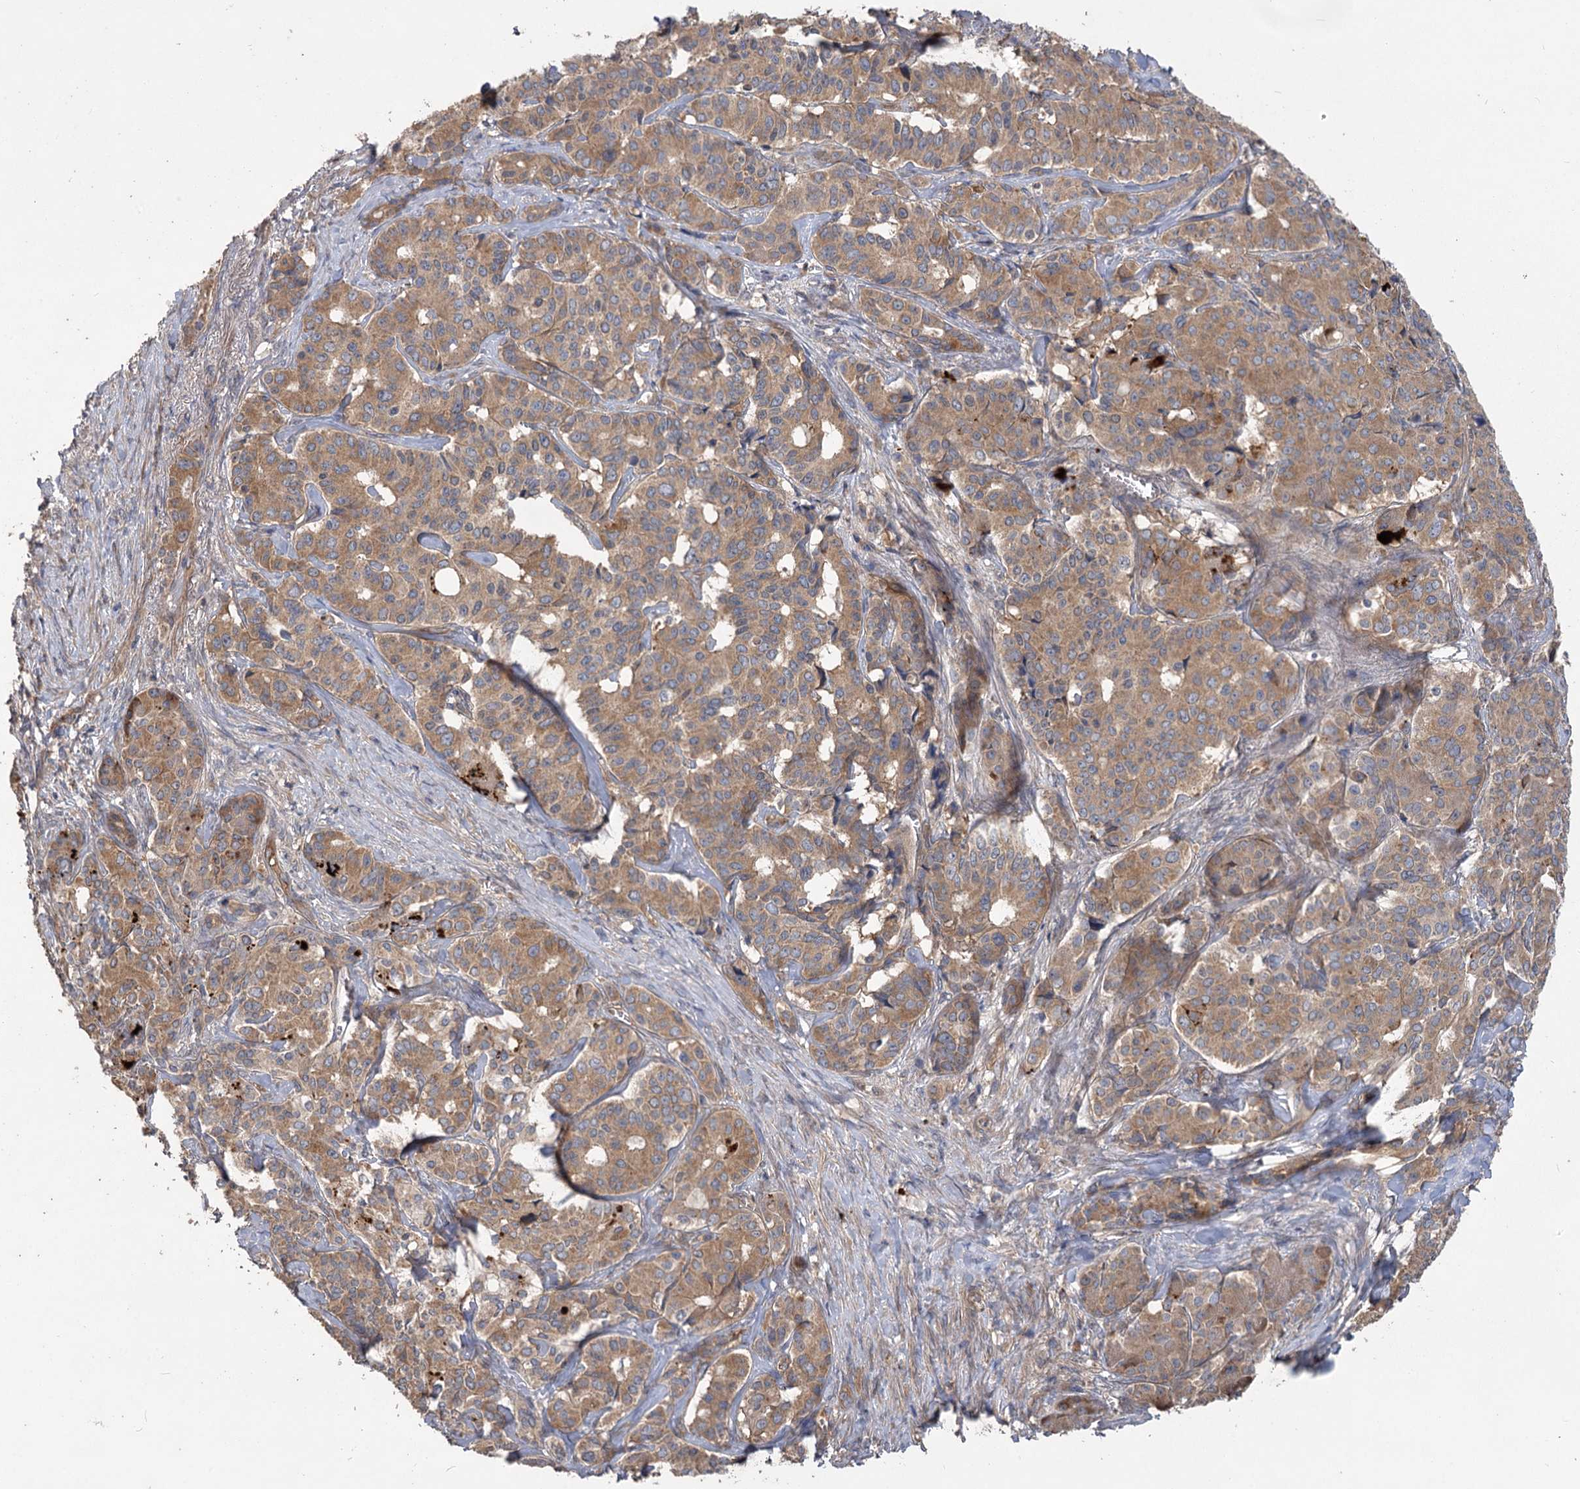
{"staining": {"intensity": "moderate", "quantity": ">75%", "location": "cytoplasmic/membranous"}, "tissue": "pancreatic cancer", "cell_type": "Tumor cells", "image_type": "cancer", "snomed": [{"axis": "morphology", "description": "Adenocarcinoma, NOS"}, {"axis": "topography", "description": "Pancreas"}], "caption": "The immunohistochemical stain labels moderate cytoplasmic/membranous expression in tumor cells of pancreatic adenocarcinoma tissue.", "gene": "RIN2", "patient": {"sex": "female", "age": 74}}